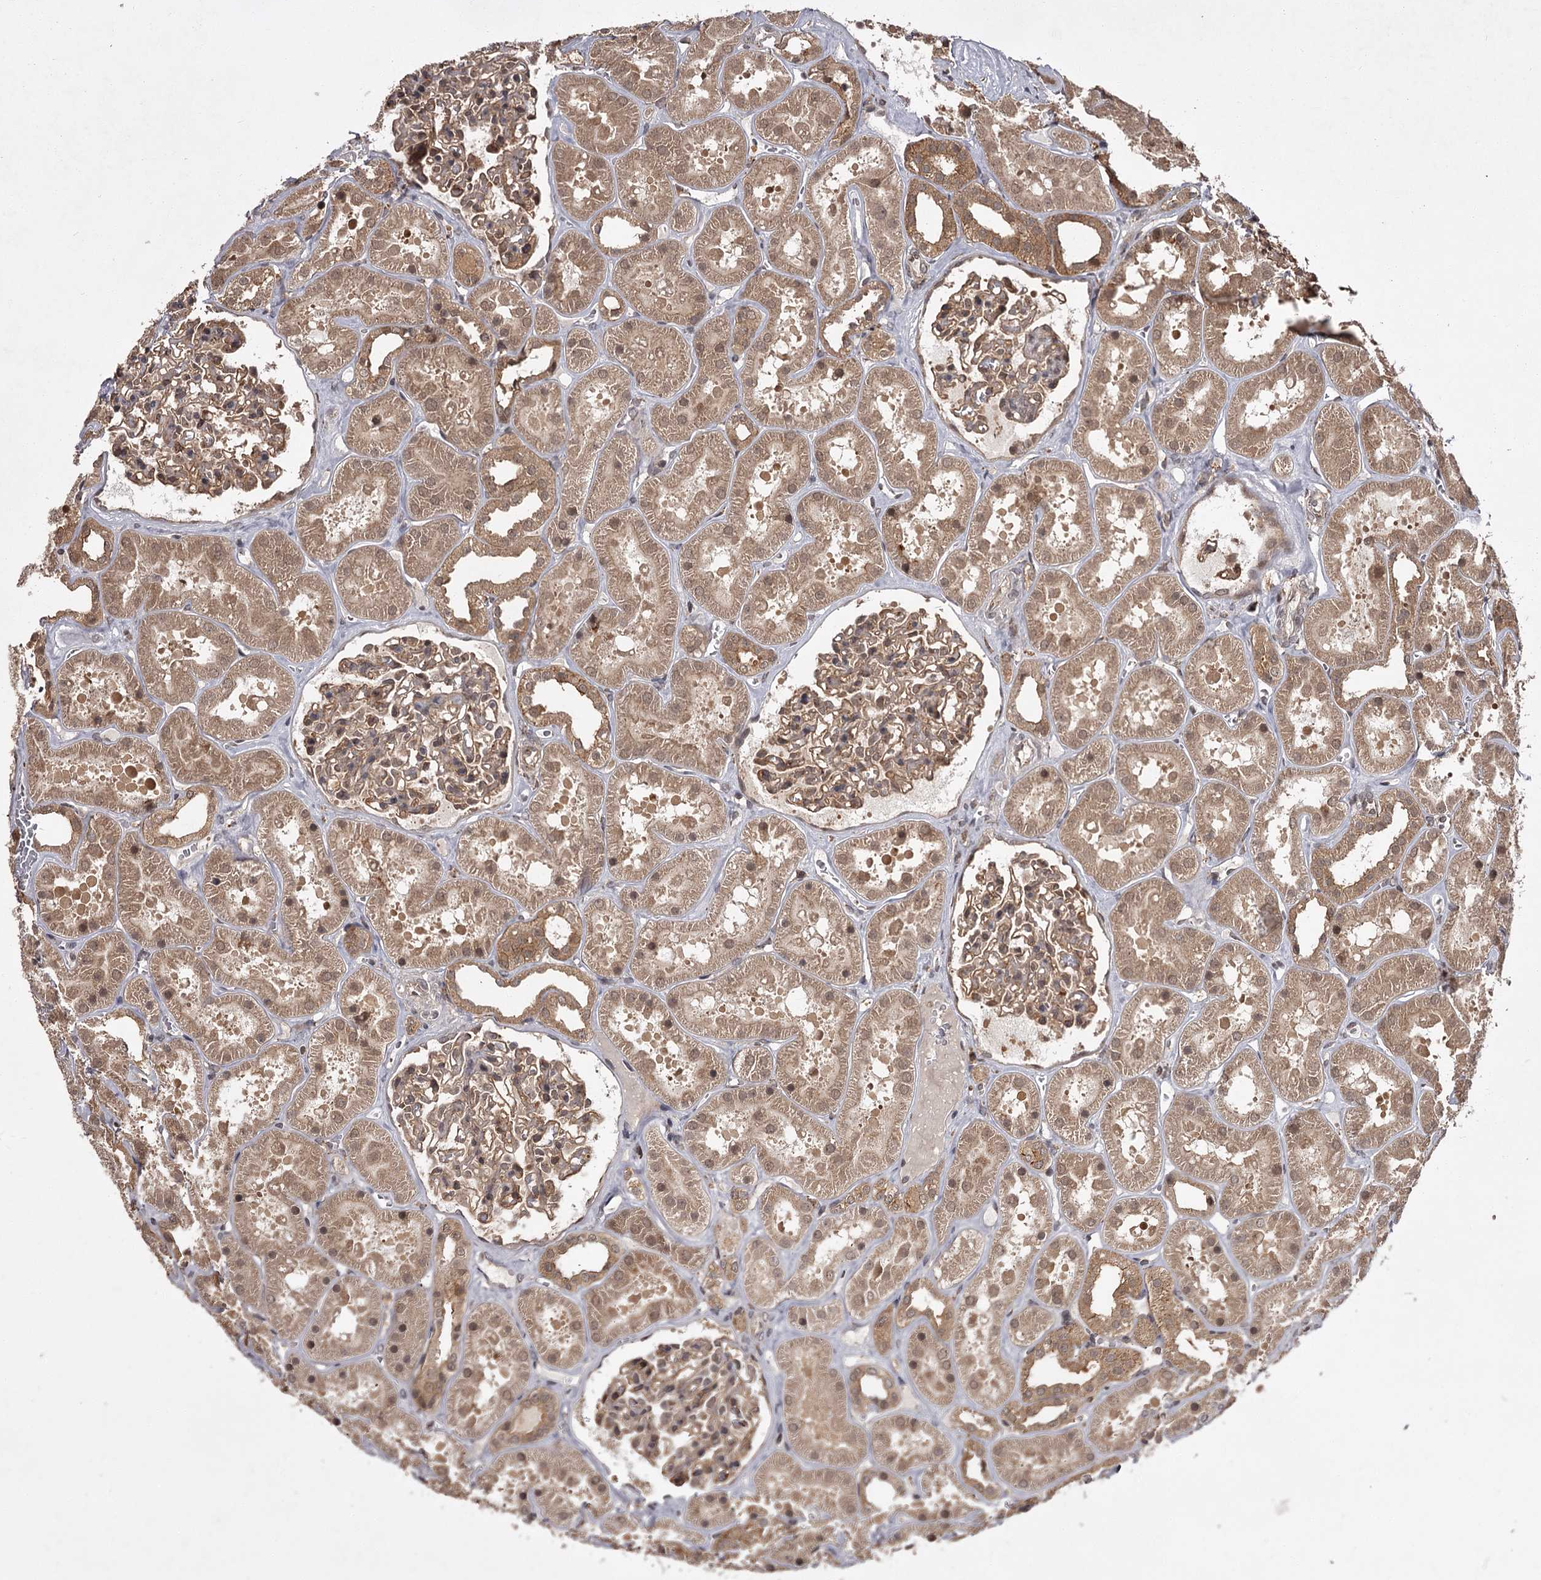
{"staining": {"intensity": "weak", "quantity": ">75%", "location": "cytoplasmic/membranous"}, "tissue": "kidney", "cell_type": "Cells in glomeruli", "image_type": "normal", "snomed": [{"axis": "morphology", "description": "Normal tissue, NOS"}, {"axis": "topography", "description": "Kidney"}], "caption": "This is a photomicrograph of immunohistochemistry (IHC) staining of unremarkable kidney, which shows weak staining in the cytoplasmic/membranous of cells in glomeruli.", "gene": "TBC1D23", "patient": {"sex": "female", "age": 41}}